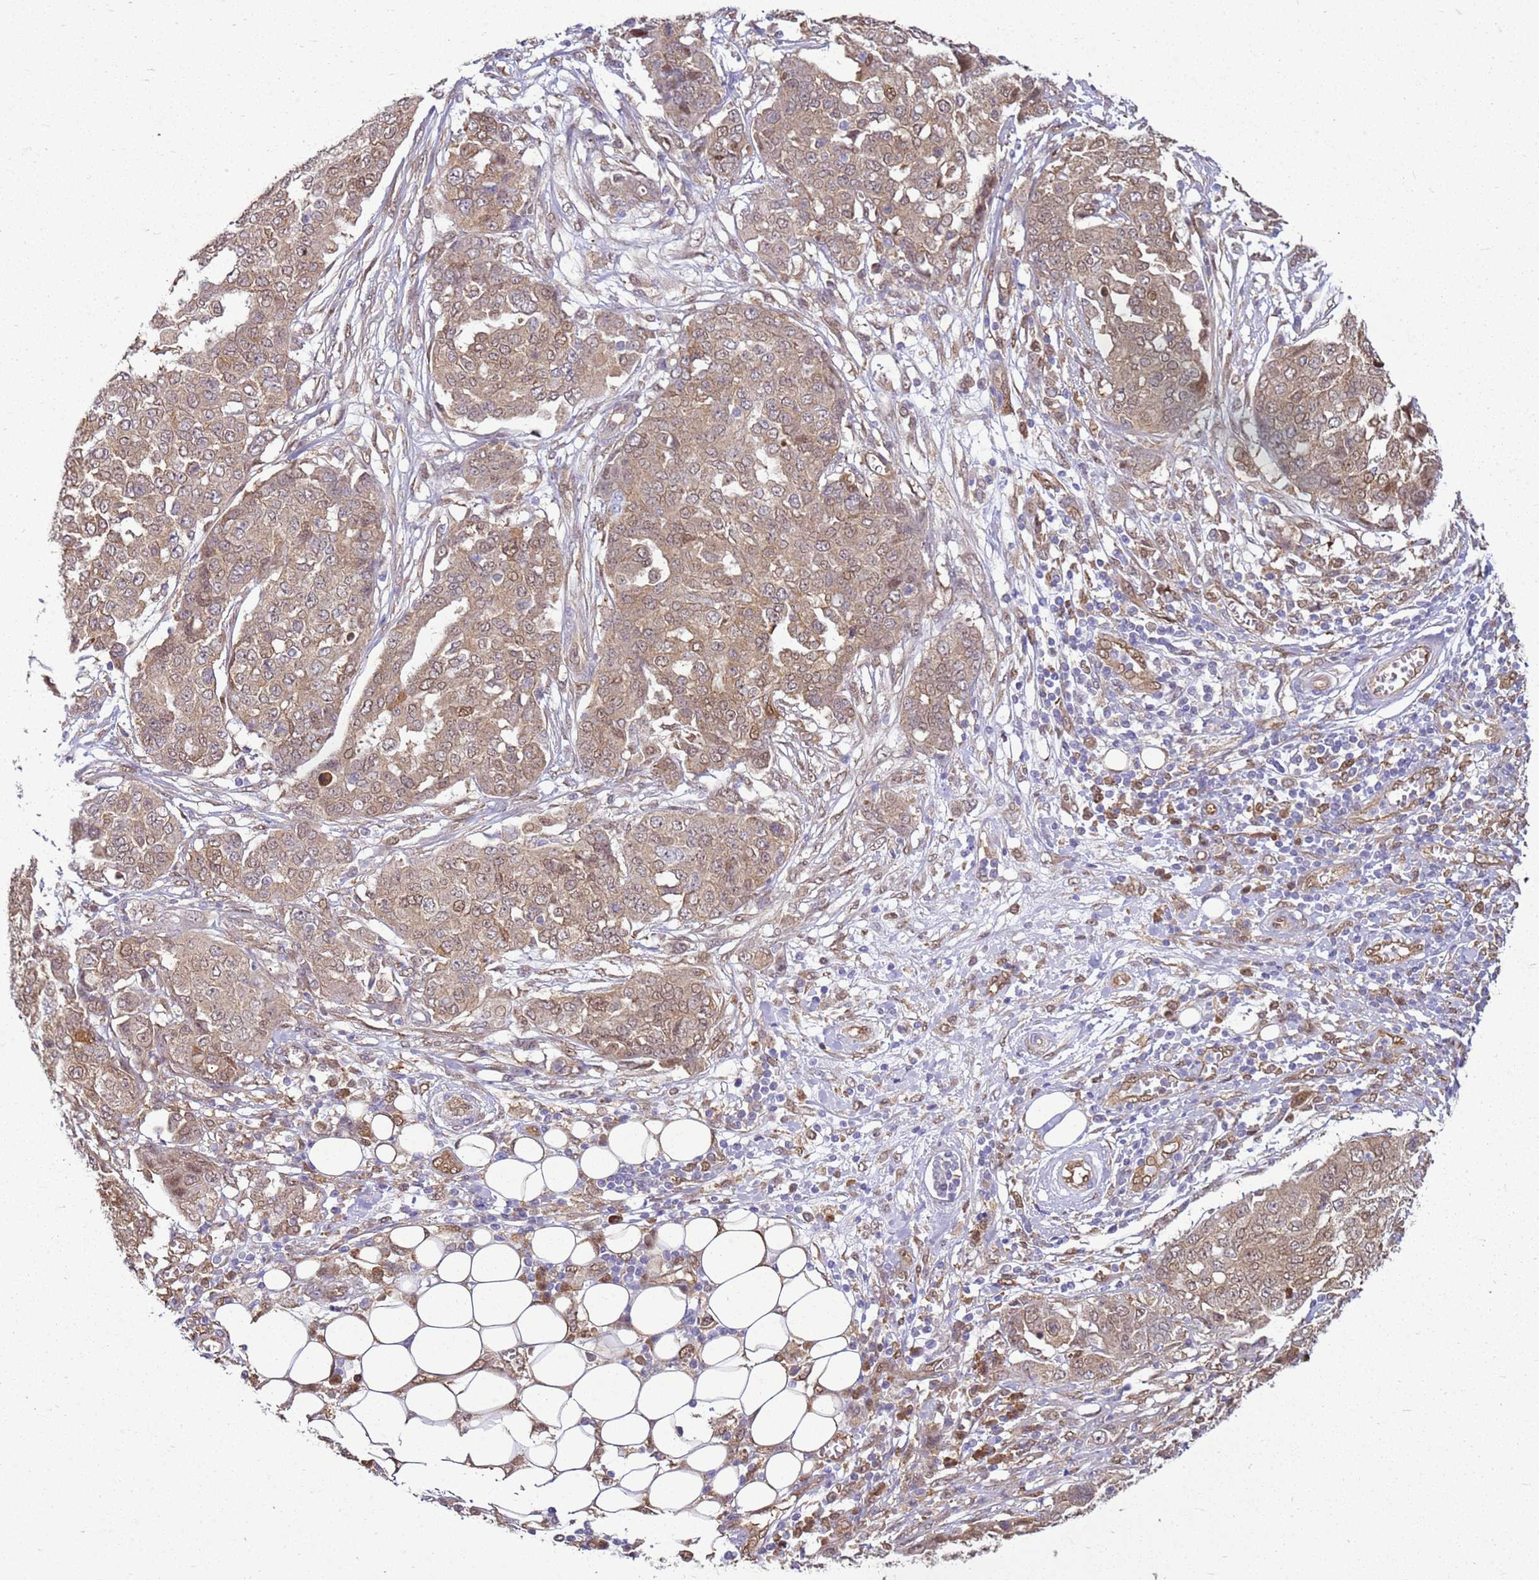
{"staining": {"intensity": "weak", "quantity": ">75%", "location": "cytoplasmic/membranous,nuclear"}, "tissue": "ovarian cancer", "cell_type": "Tumor cells", "image_type": "cancer", "snomed": [{"axis": "morphology", "description": "Cystadenocarcinoma, serous, NOS"}, {"axis": "topography", "description": "Soft tissue"}, {"axis": "topography", "description": "Ovary"}], "caption": "Ovarian cancer stained with immunohistochemistry shows weak cytoplasmic/membranous and nuclear expression in about >75% of tumor cells.", "gene": "YWHAE", "patient": {"sex": "female", "age": 57}}